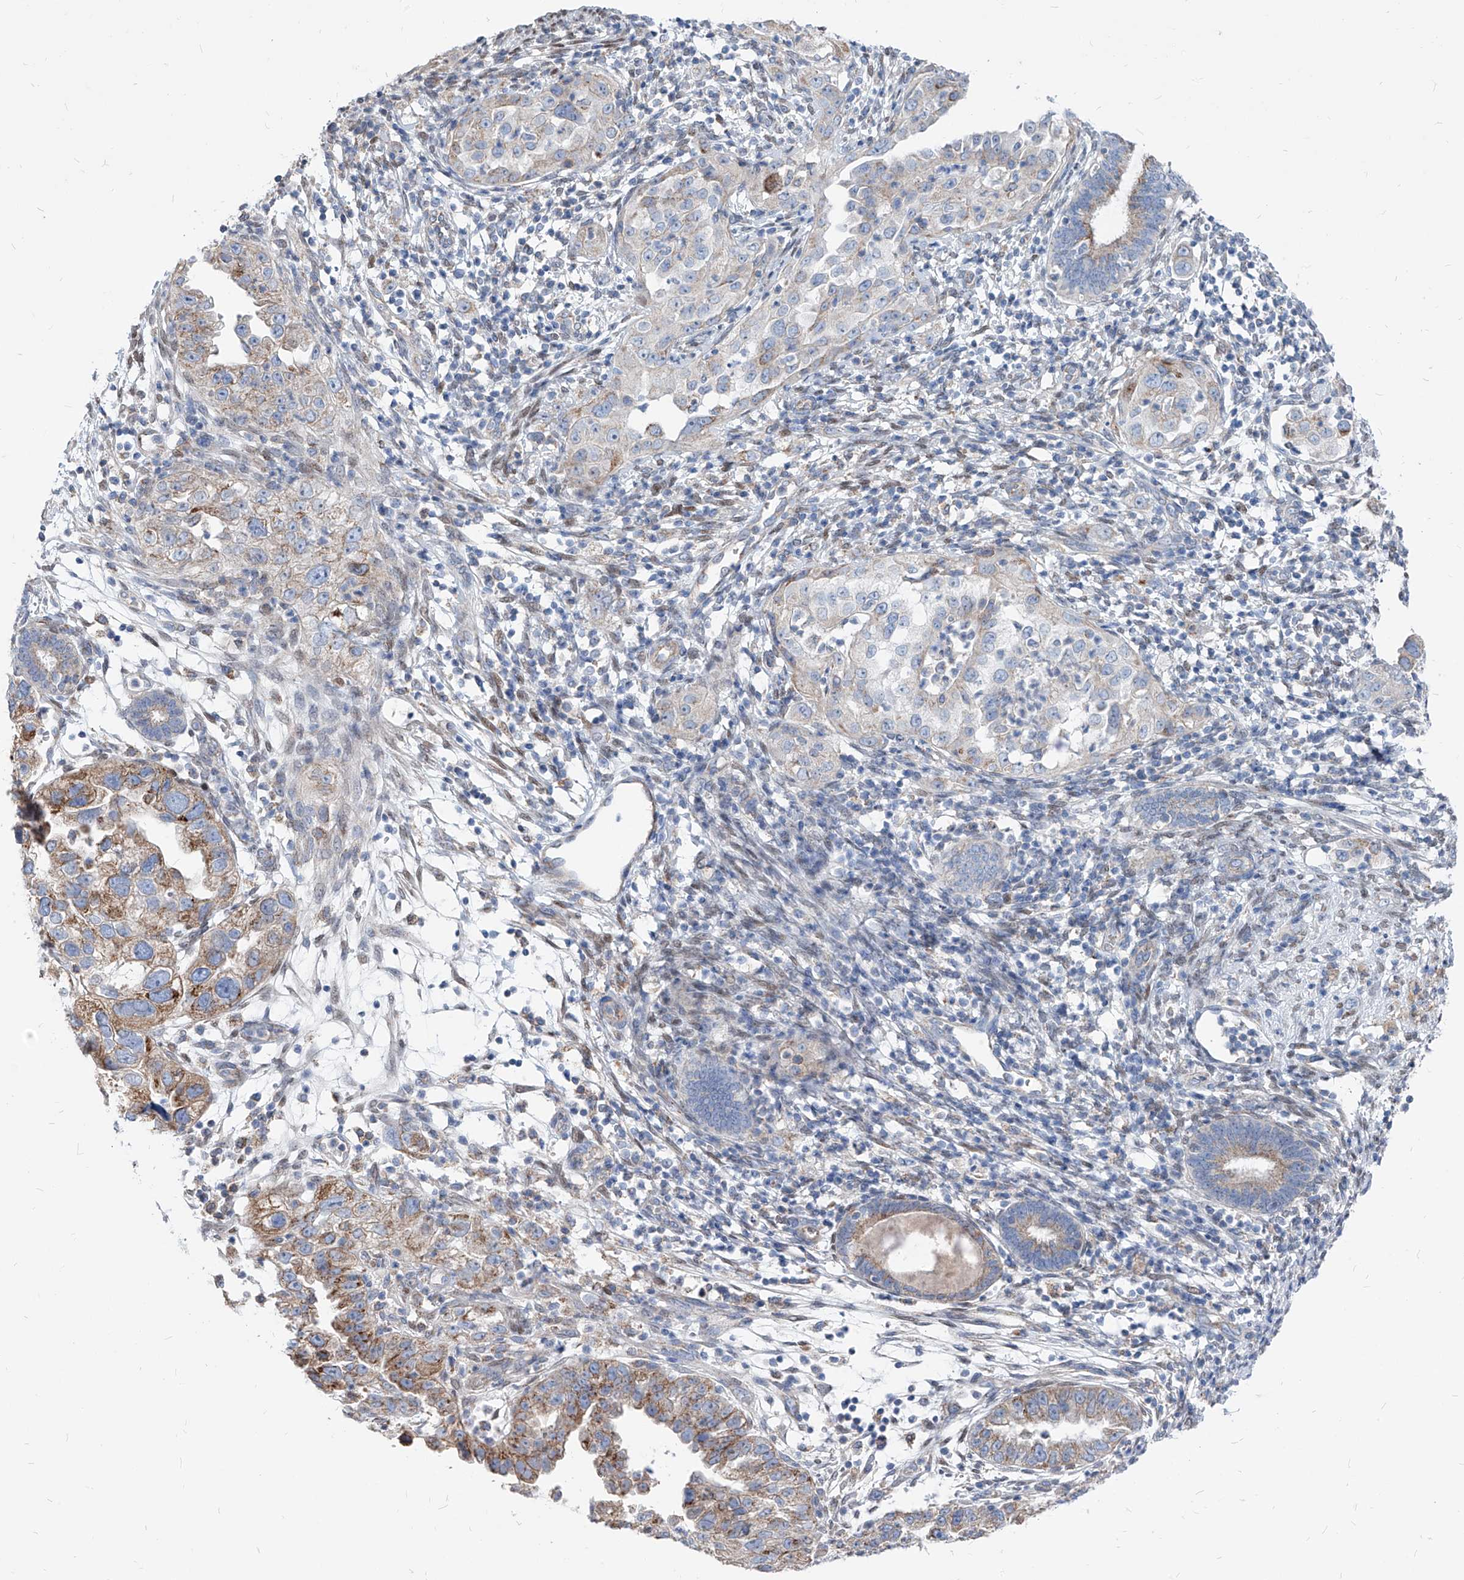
{"staining": {"intensity": "moderate", "quantity": "<25%", "location": "cytoplasmic/membranous"}, "tissue": "endometrial cancer", "cell_type": "Tumor cells", "image_type": "cancer", "snomed": [{"axis": "morphology", "description": "Adenocarcinoma, NOS"}, {"axis": "topography", "description": "Endometrium"}], "caption": "IHC histopathology image of human endometrial cancer (adenocarcinoma) stained for a protein (brown), which reveals low levels of moderate cytoplasmic/membranous positivity in about <25% of tumor cells.", "gene": "AGPS", "patient": {"sex": "female", "age": 85}}